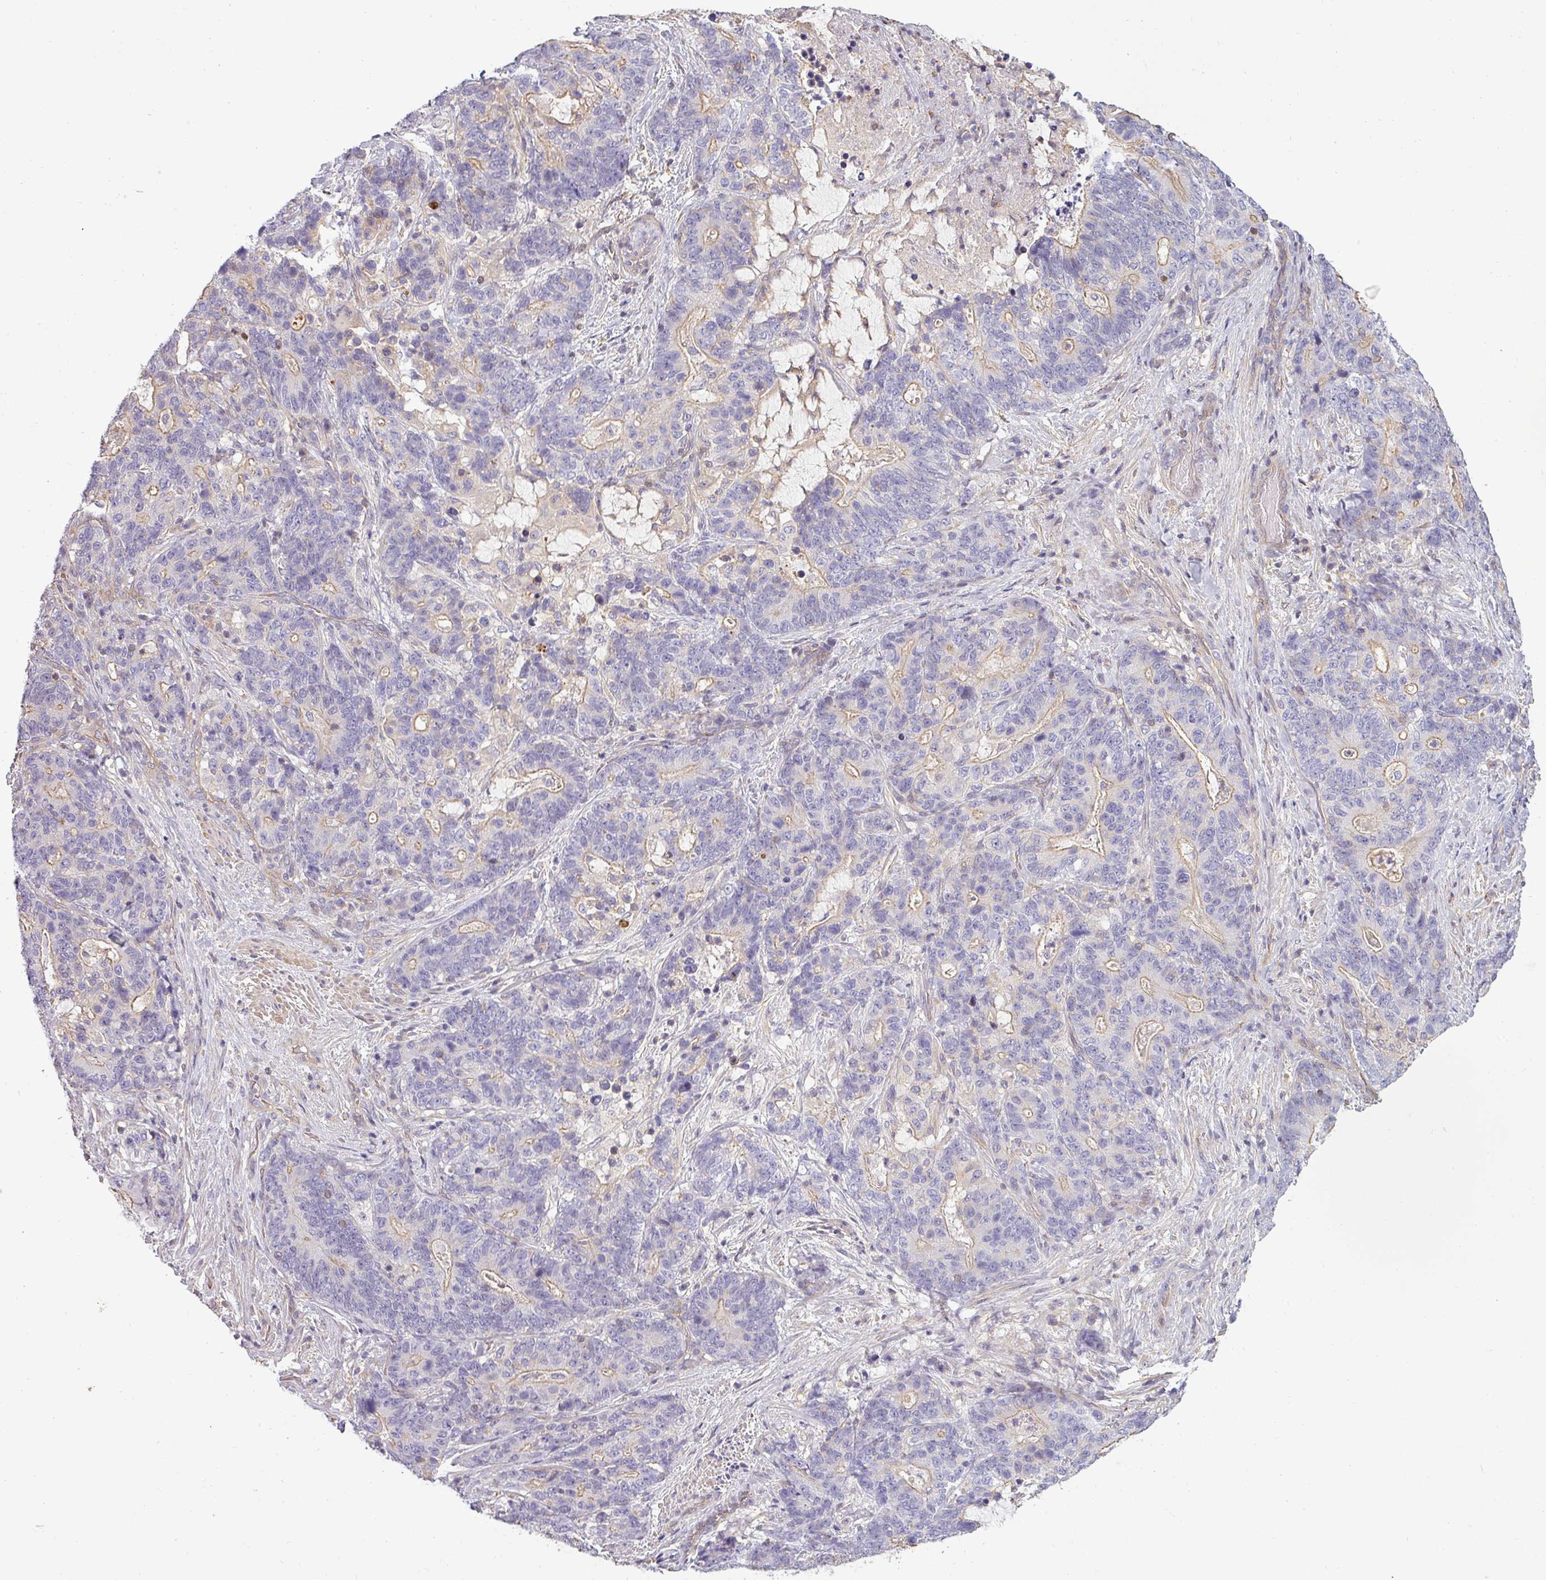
{"staining": {"intensity": "negative", "quantity": "none", "location": "none"}, "tissue": "stomach cancer", "cell_type": "Tumor cells", "image_type": "cancer", "snomed": [{"axis": "morphology", "description": "Normal tissue, NOS"}, {"axis": "morphology", "description": "Adenocarcinoma, NOS"}, {"axis": "topography", "description": "Stomach"}], "caption": "Tumor cells show no significant protein positivity in stomach cancer. (IHC, brightfield microscopy, high magnification).", "gene": "ZNF835", "patient": {"sex": "female", "age": 64}}